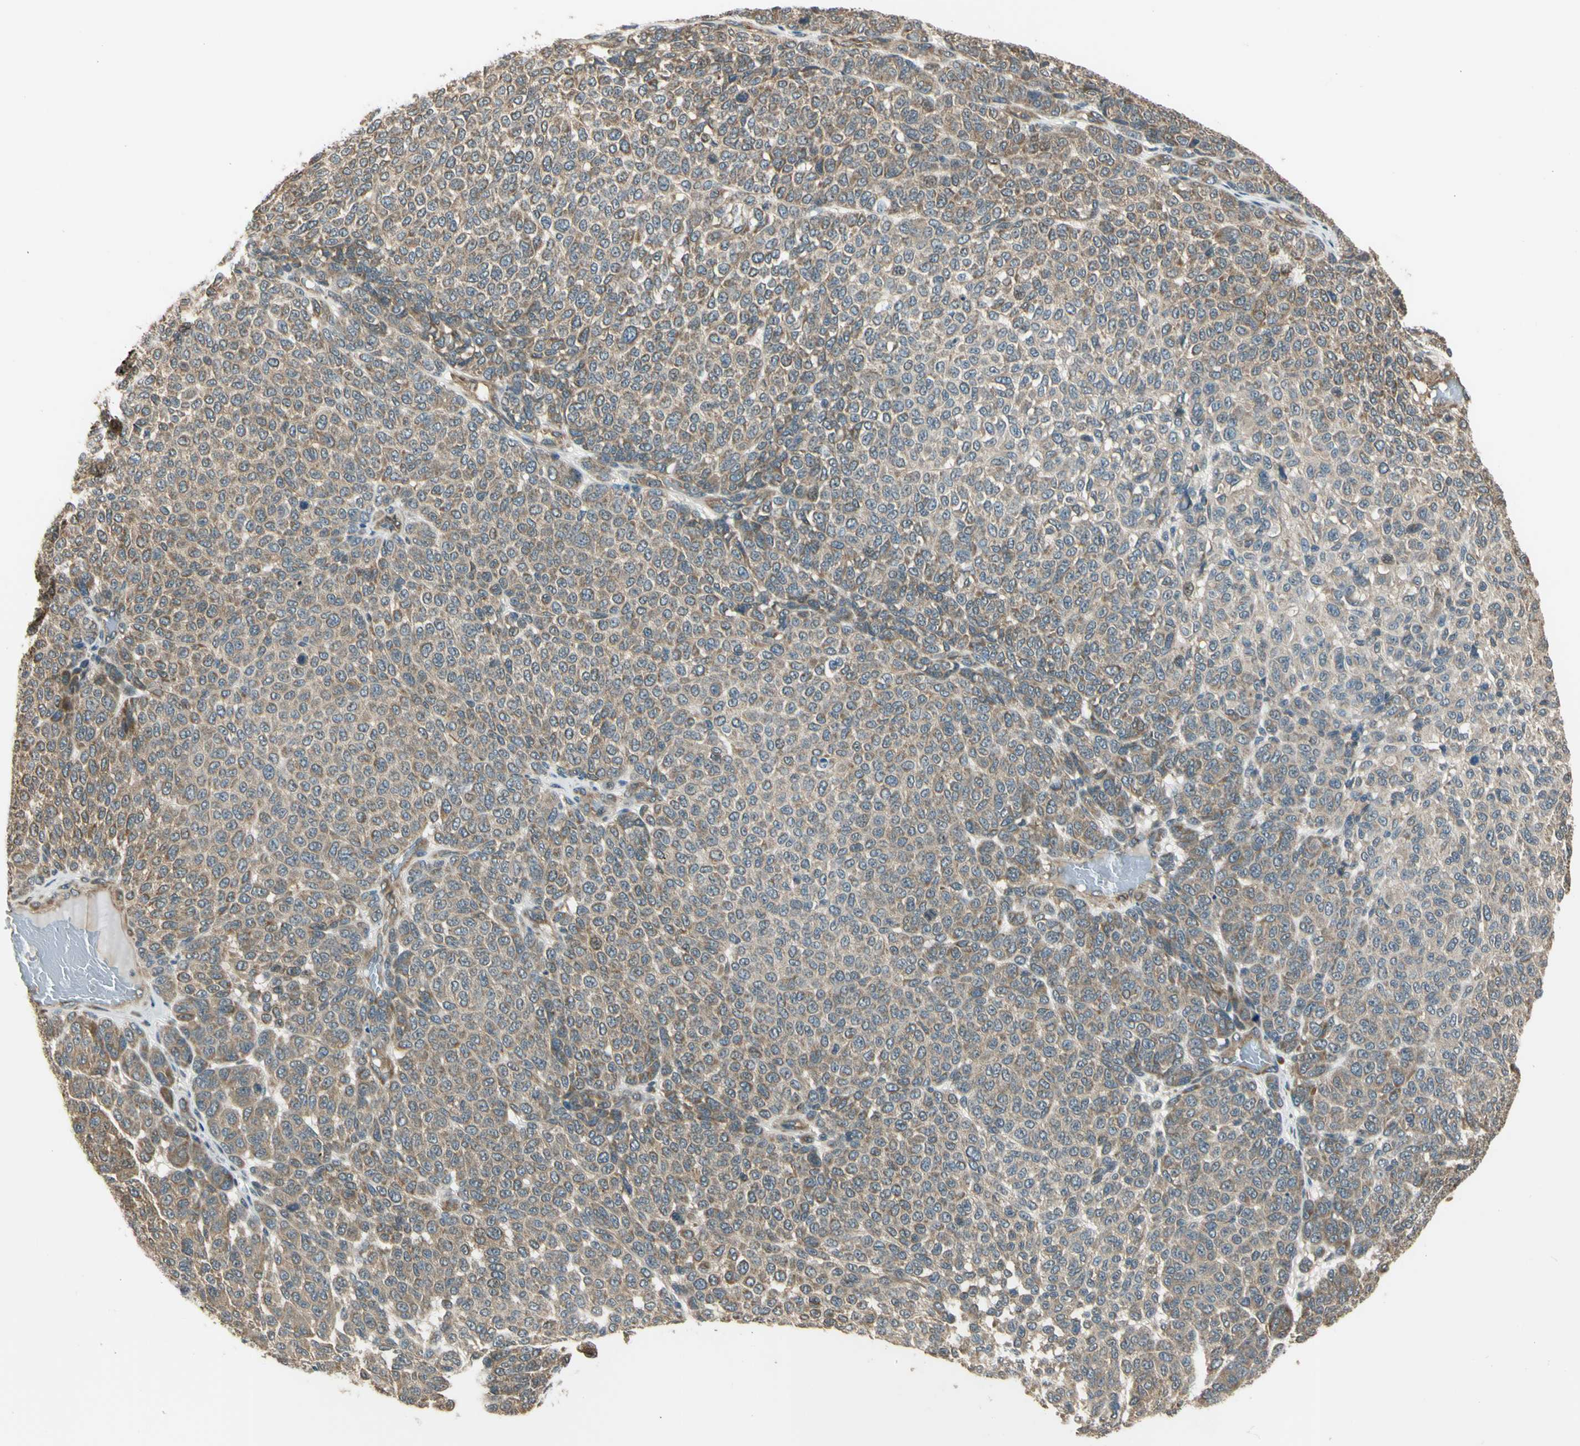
{"staining": {"intensity": "weak", "quantity": ">75%", "location": "cytoplasmic/membranous"}, "tissue": "melanoma", "cell_type": "Tumor cells", "image_type": "cancer", "snomed": [{"axis": "morphology", "description": "Malignant melanoma, NOS"}, {"axis": "topography", "description": "Skin"}], "caption": "Melanoma stained for a protein reveals weak cytoplasmic/membranous positivity in tumor cells. The protein of interest is shown in brown color, while the nuclei are stained blue.", "gene": "EFNB2", "patient": {"sex": "male", "age": 59}}